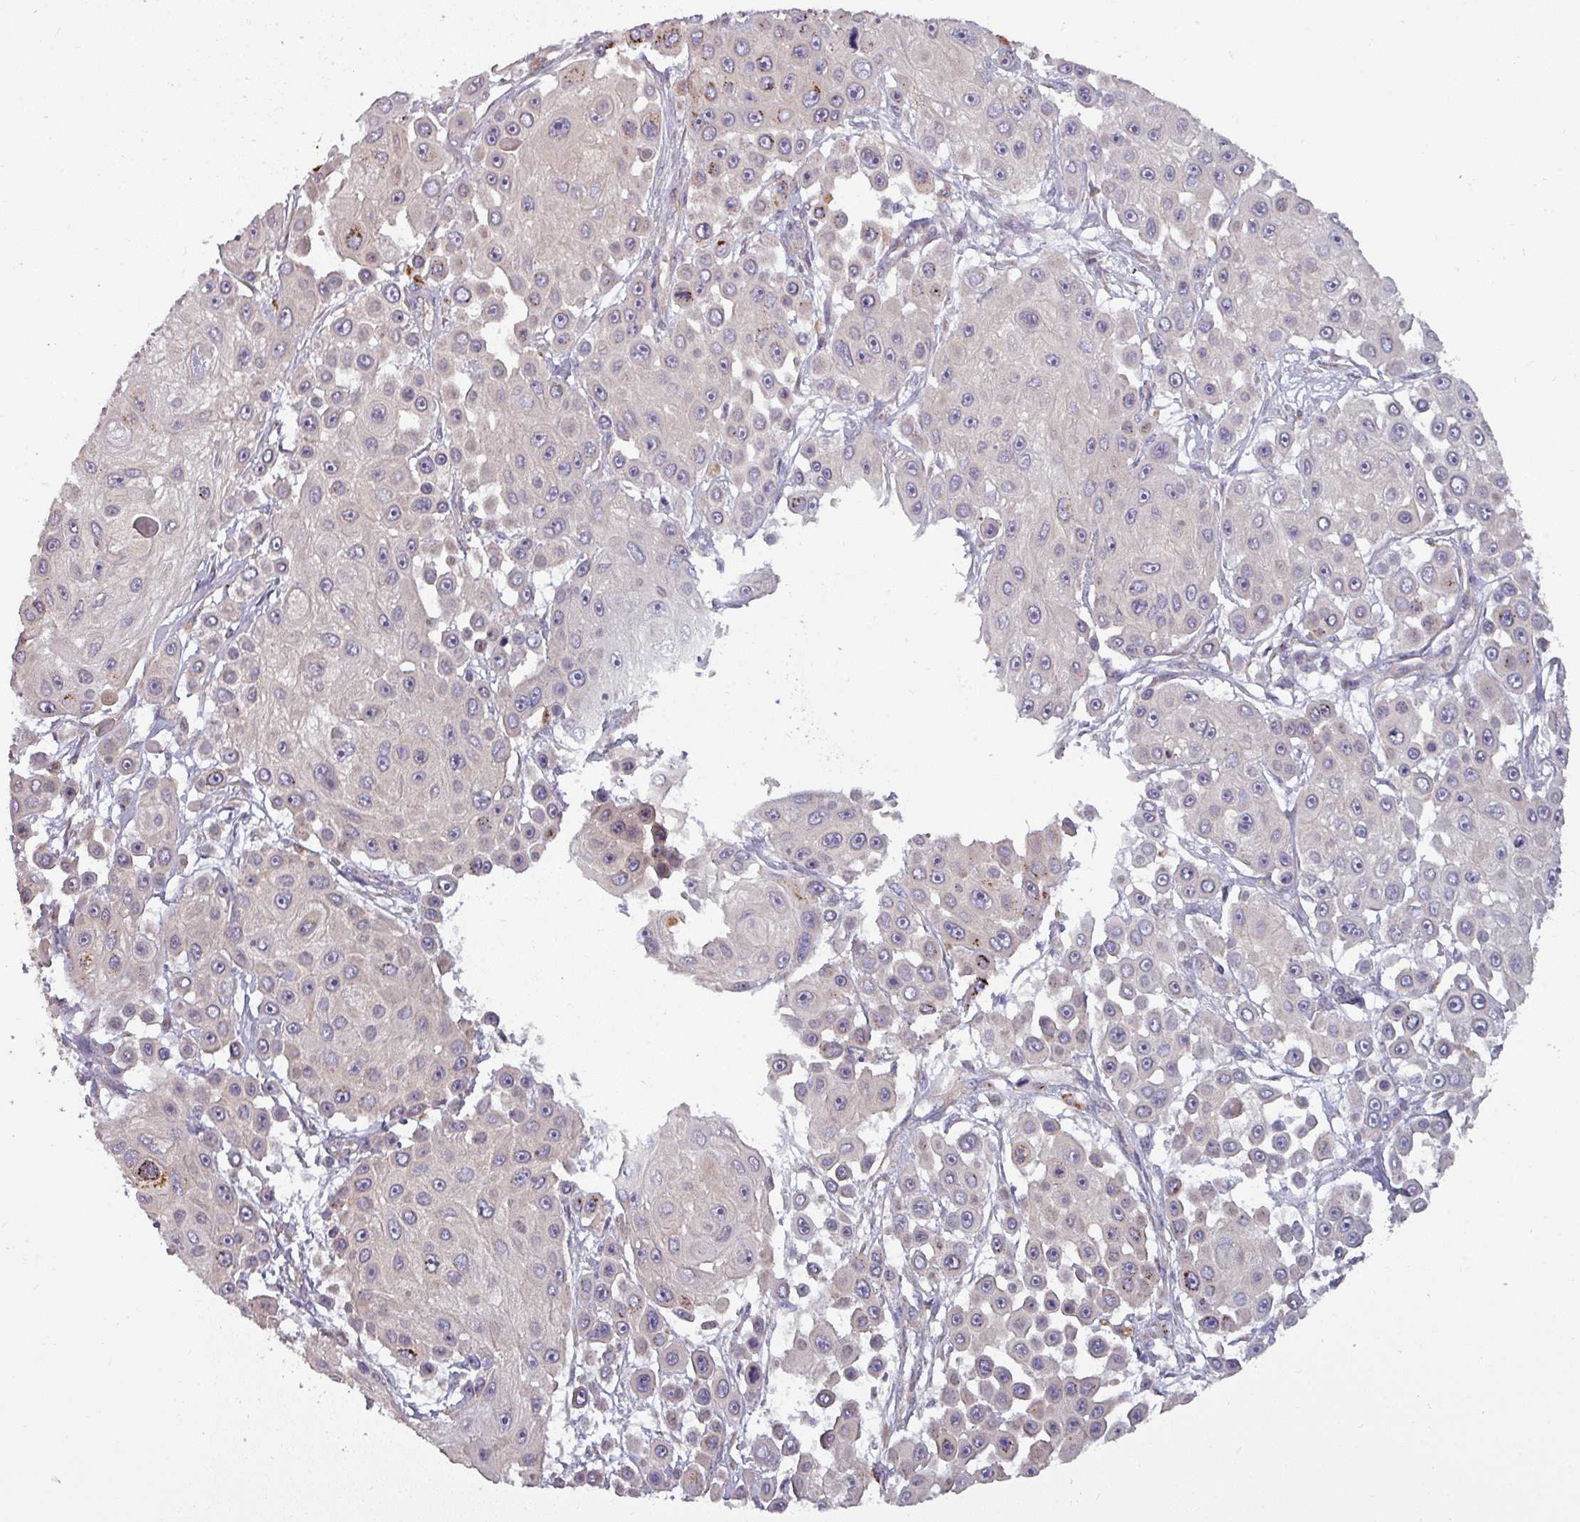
{"staining": {"intensity": "moderate", "quantity": "<25%", "location": "cytoplasmic/membranous"}, "tissue": "skin cancer", "cell_type": "Tumor cells", "image_type": "cancer", "snomed": [{"axis": "morphology", "description": "Squamous cell carcinoma, NOS"}, {"axis": "topography", "description": "Skin"}], "caption": "The photomicrograph reveals a brown stain indicating the presence of a protein in the cytoplasmic/membranous of tumor cells in skin cancer.", "gene": "PLIN2", "patient": {"sex": "male", "age": 67}}